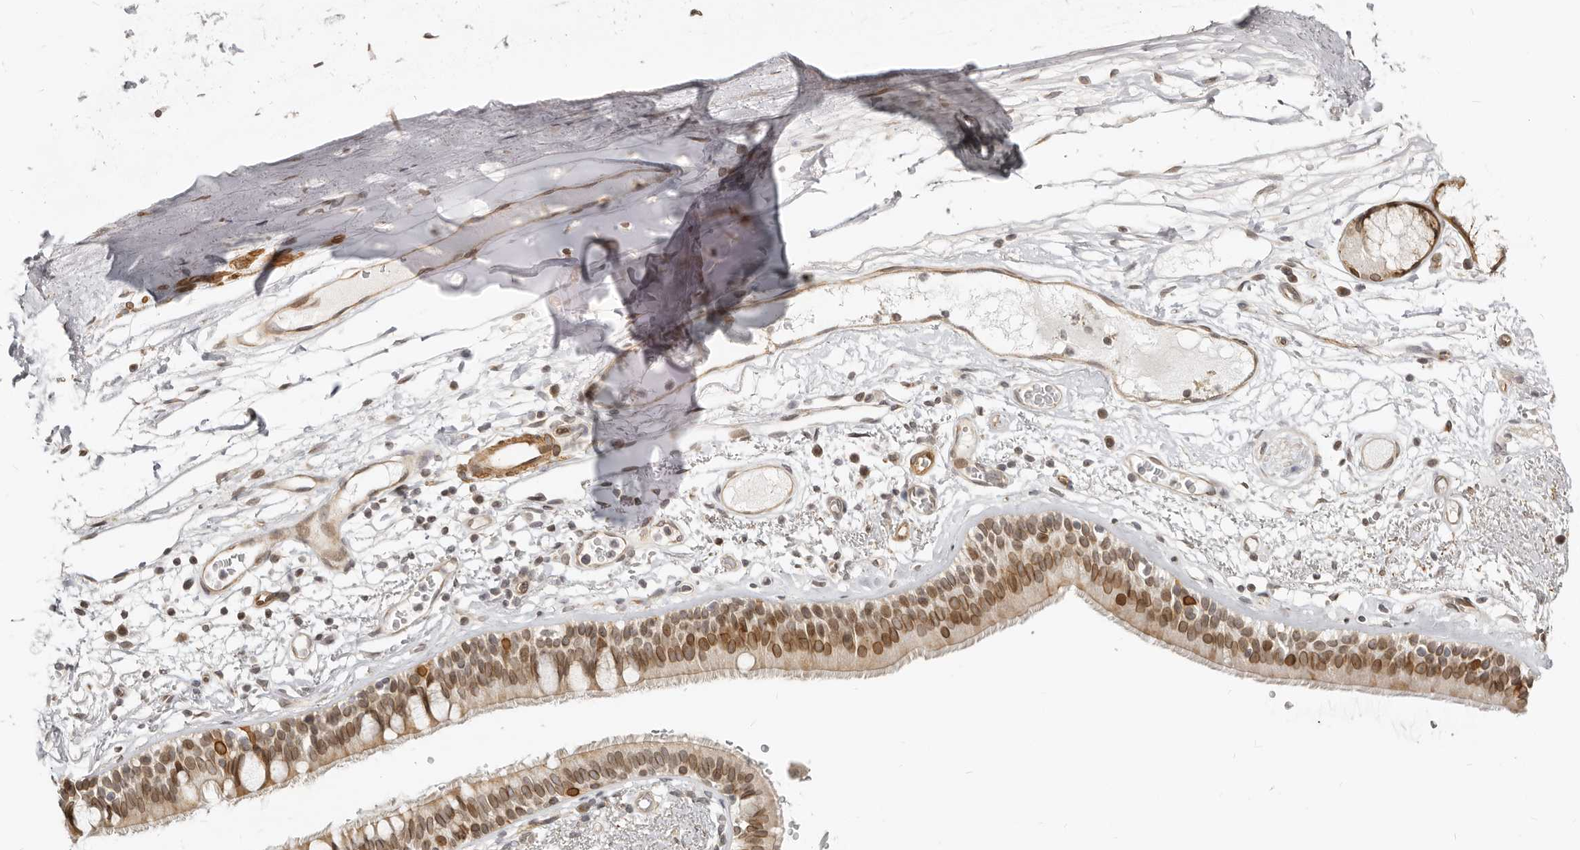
{"staining": {"intensity": "weak", "quantity": "25%-75%", "location": "nuclear"}, "tissue": "adipose tissue", "cell_type": "Adipocytes", "image_type": "normal", "snomed": [{"axis": "morphology", "description": "Normal tissue, NOS"}, {"axis": "topography", "description": "Cartilage tissue"}], "caption": "Approximately 25%-75% of adipocytes in unremarkable adipose tissue exhibit weak nuclear protein staining as visualized by brown immunohistochemical staining.", "gene": "NUP153", "patient": {"sex": "female", "age": 63}}